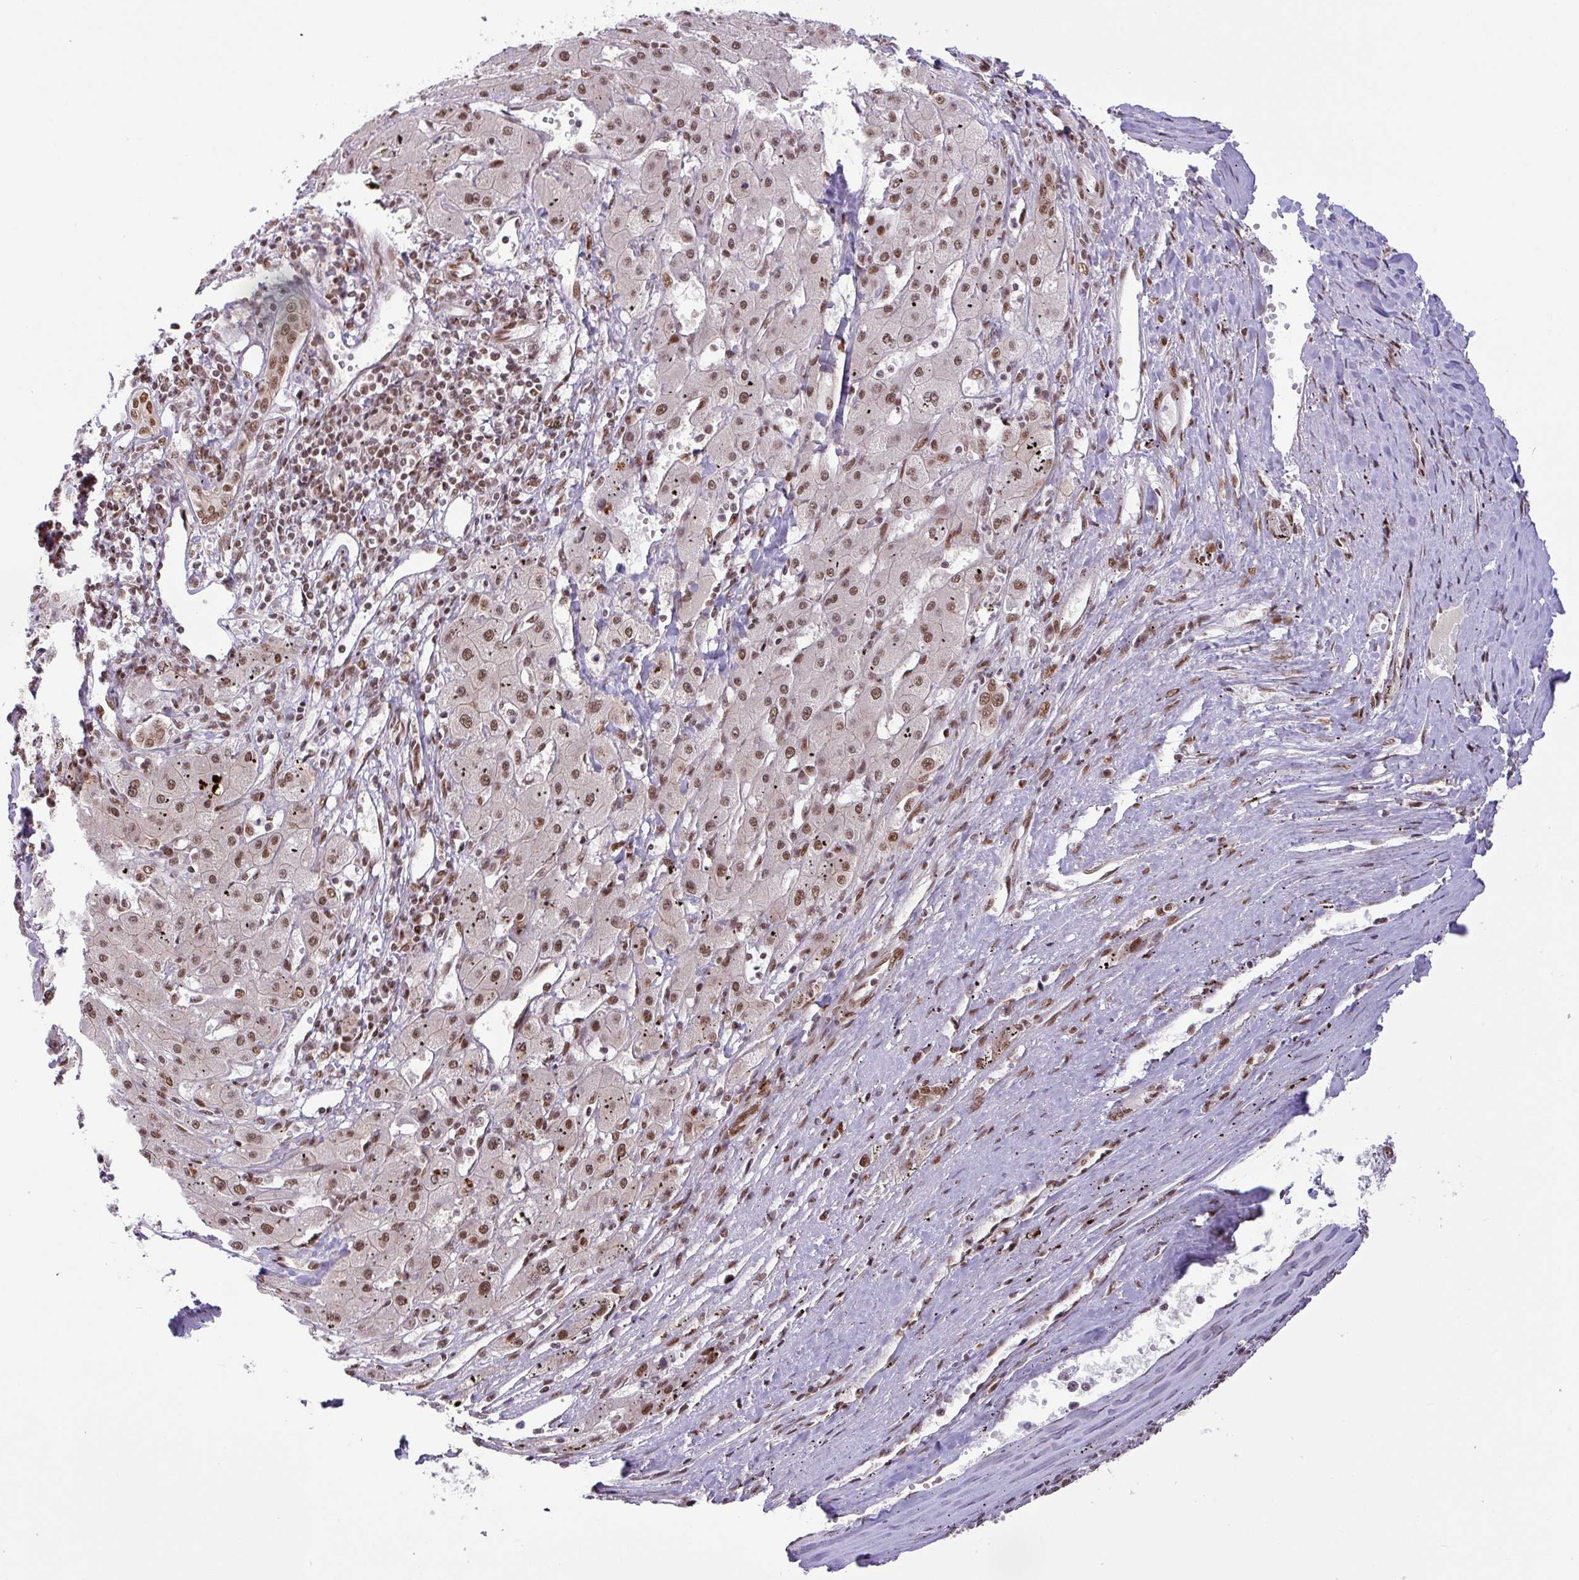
{"staining": {"intensity": "moderate", "quantity": ">75%", "location": "nuclear"}, "tissue": "liver cancer", "cell_type": "Tumor cells", "image_type": "cancer", "snomed": [{"axis": "morphology", "description": "Carcinoma, Hepatocellular, NOS"}, {"axis": "topography", "description": "Liver"}], "caption": "DAB (3,3'-diaminobenzidine) immunohistochemical staining of liver hepatocellular carcinoma reveals moderate nuclear protein positivity in about >75% of tumor cells.", "gene": "SRSF2", "patient": {"sex": "male", "age": 72}}